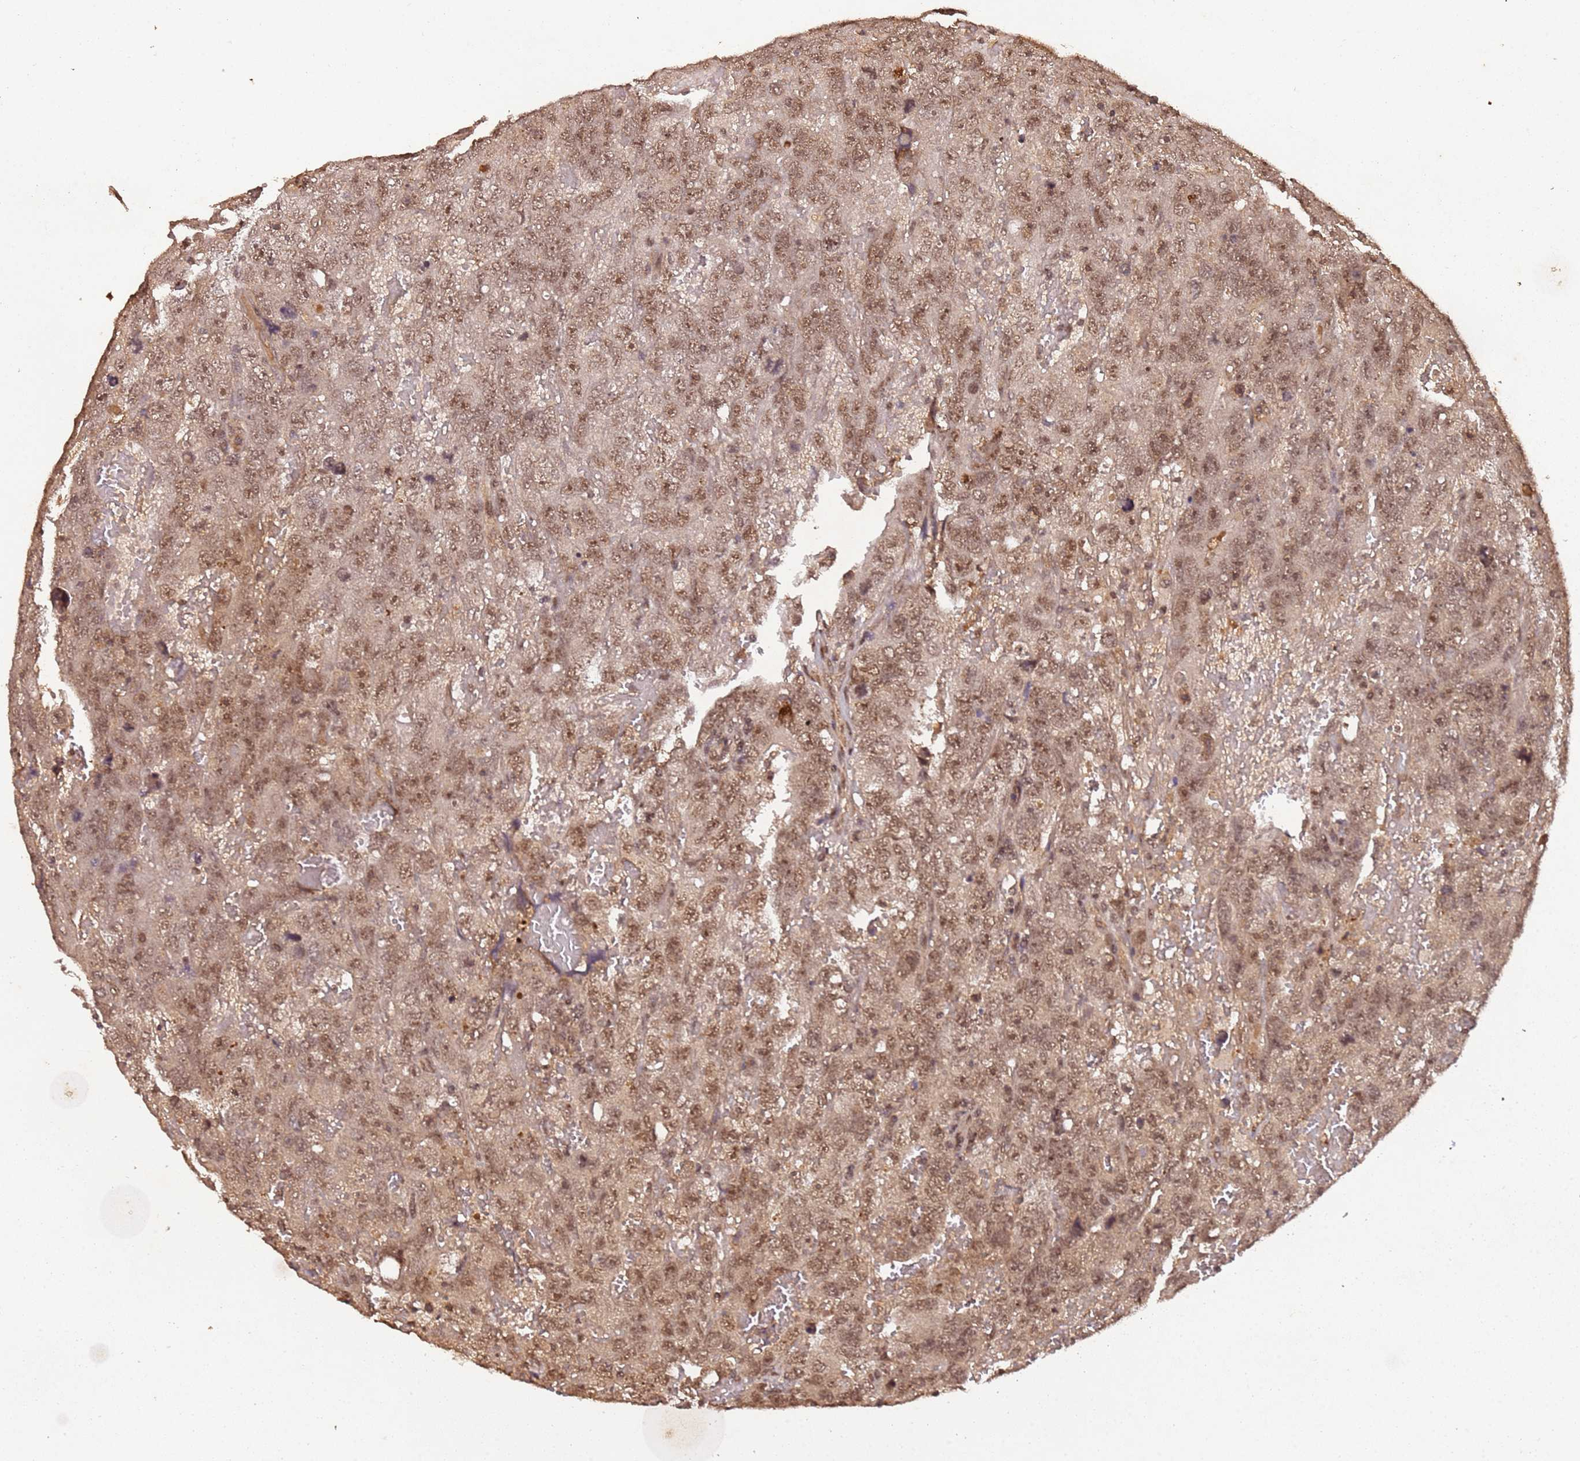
{"staining": {"intensity": "moderate", "quantity": ">75%", "location": "nuclear"}, "tissue": "testis cancer", "cell_type": "Tumor cells", "image_type": "cancer", "snomed": [{"axis": "morphology", "description": "Carcinoma, Embryonal, NOS"}, {"axis": "topography", "description": "Testis"}], "caption": "Immunohistochemical staining of human embryonal carcinoma (testis) shows moderate nuclear protein expression in about >75% of tumor cells.", "gene": "COL1A2", "patient": {"sex": "male", "age": 45}}